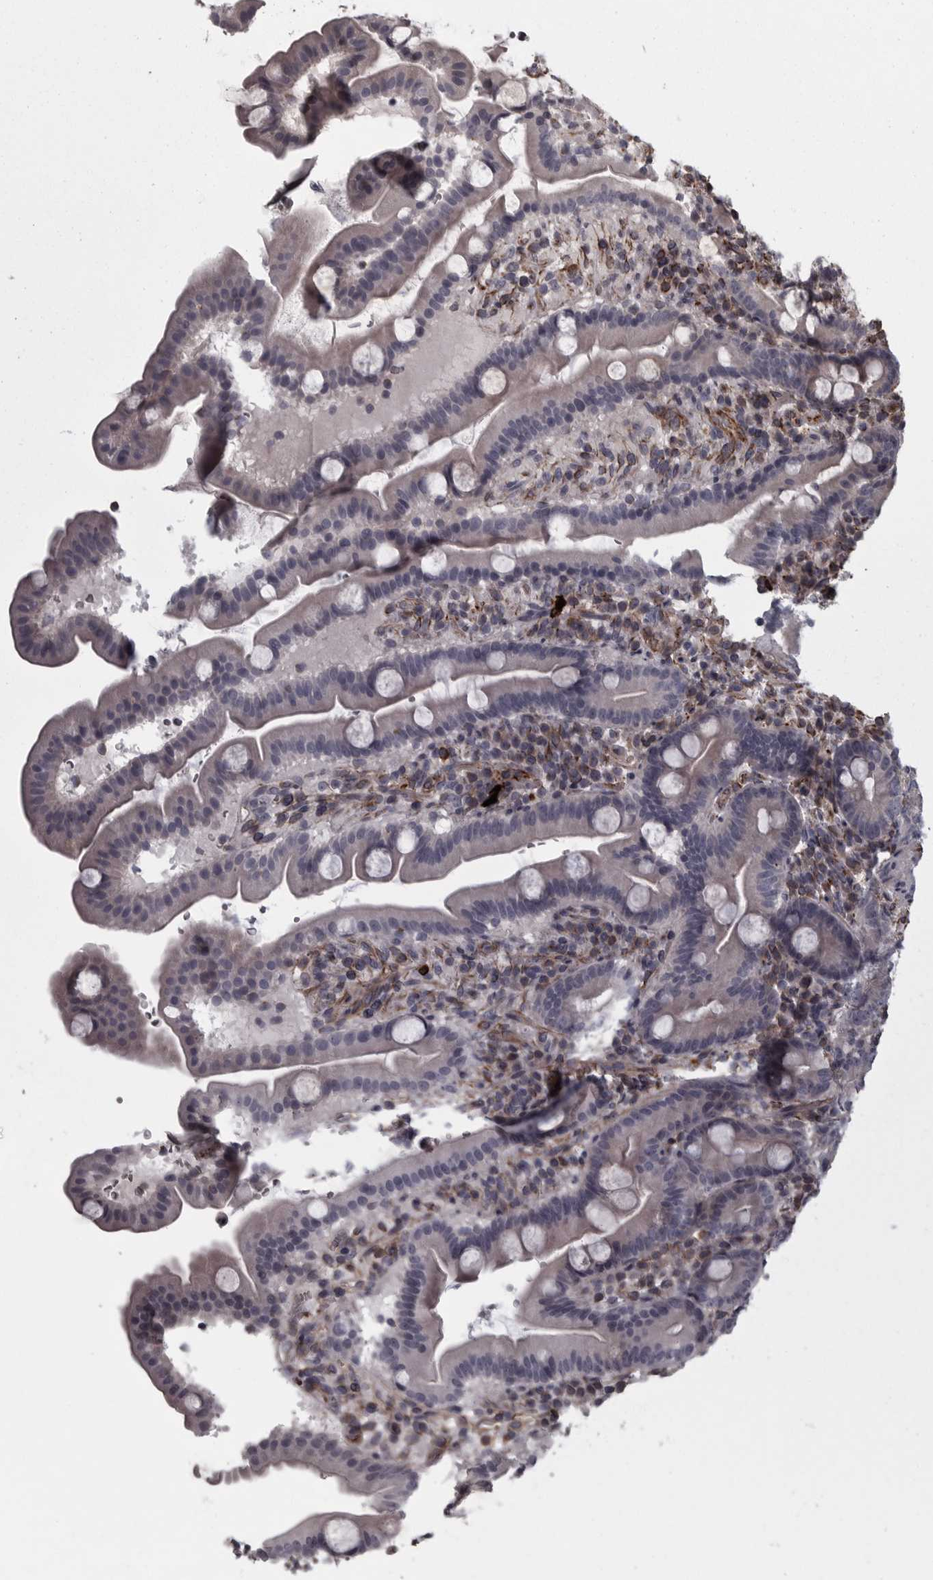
{"staining": {"intensity": "negative", "quantity": "none", "location": "none"}, "tissue": "duodenum", "cell_type": "Glandular cells", "image_type": "normal", "snomed": [{"axis": "morphology", "description": "Normal tissue, NOS"}, {"axis": "topography", "description": "Duodenum"}], "caption": "Immunohistochemistry (IHC) photomicrograph of unremarkable human duodenum stained for a protein (brown), which demonstrates no expression in glandular cells. (DAB immunohistochemistry with hematoxylin counter stain).", "gene": "FAAP100", "patient": {"sex": "male", "age": 54}}